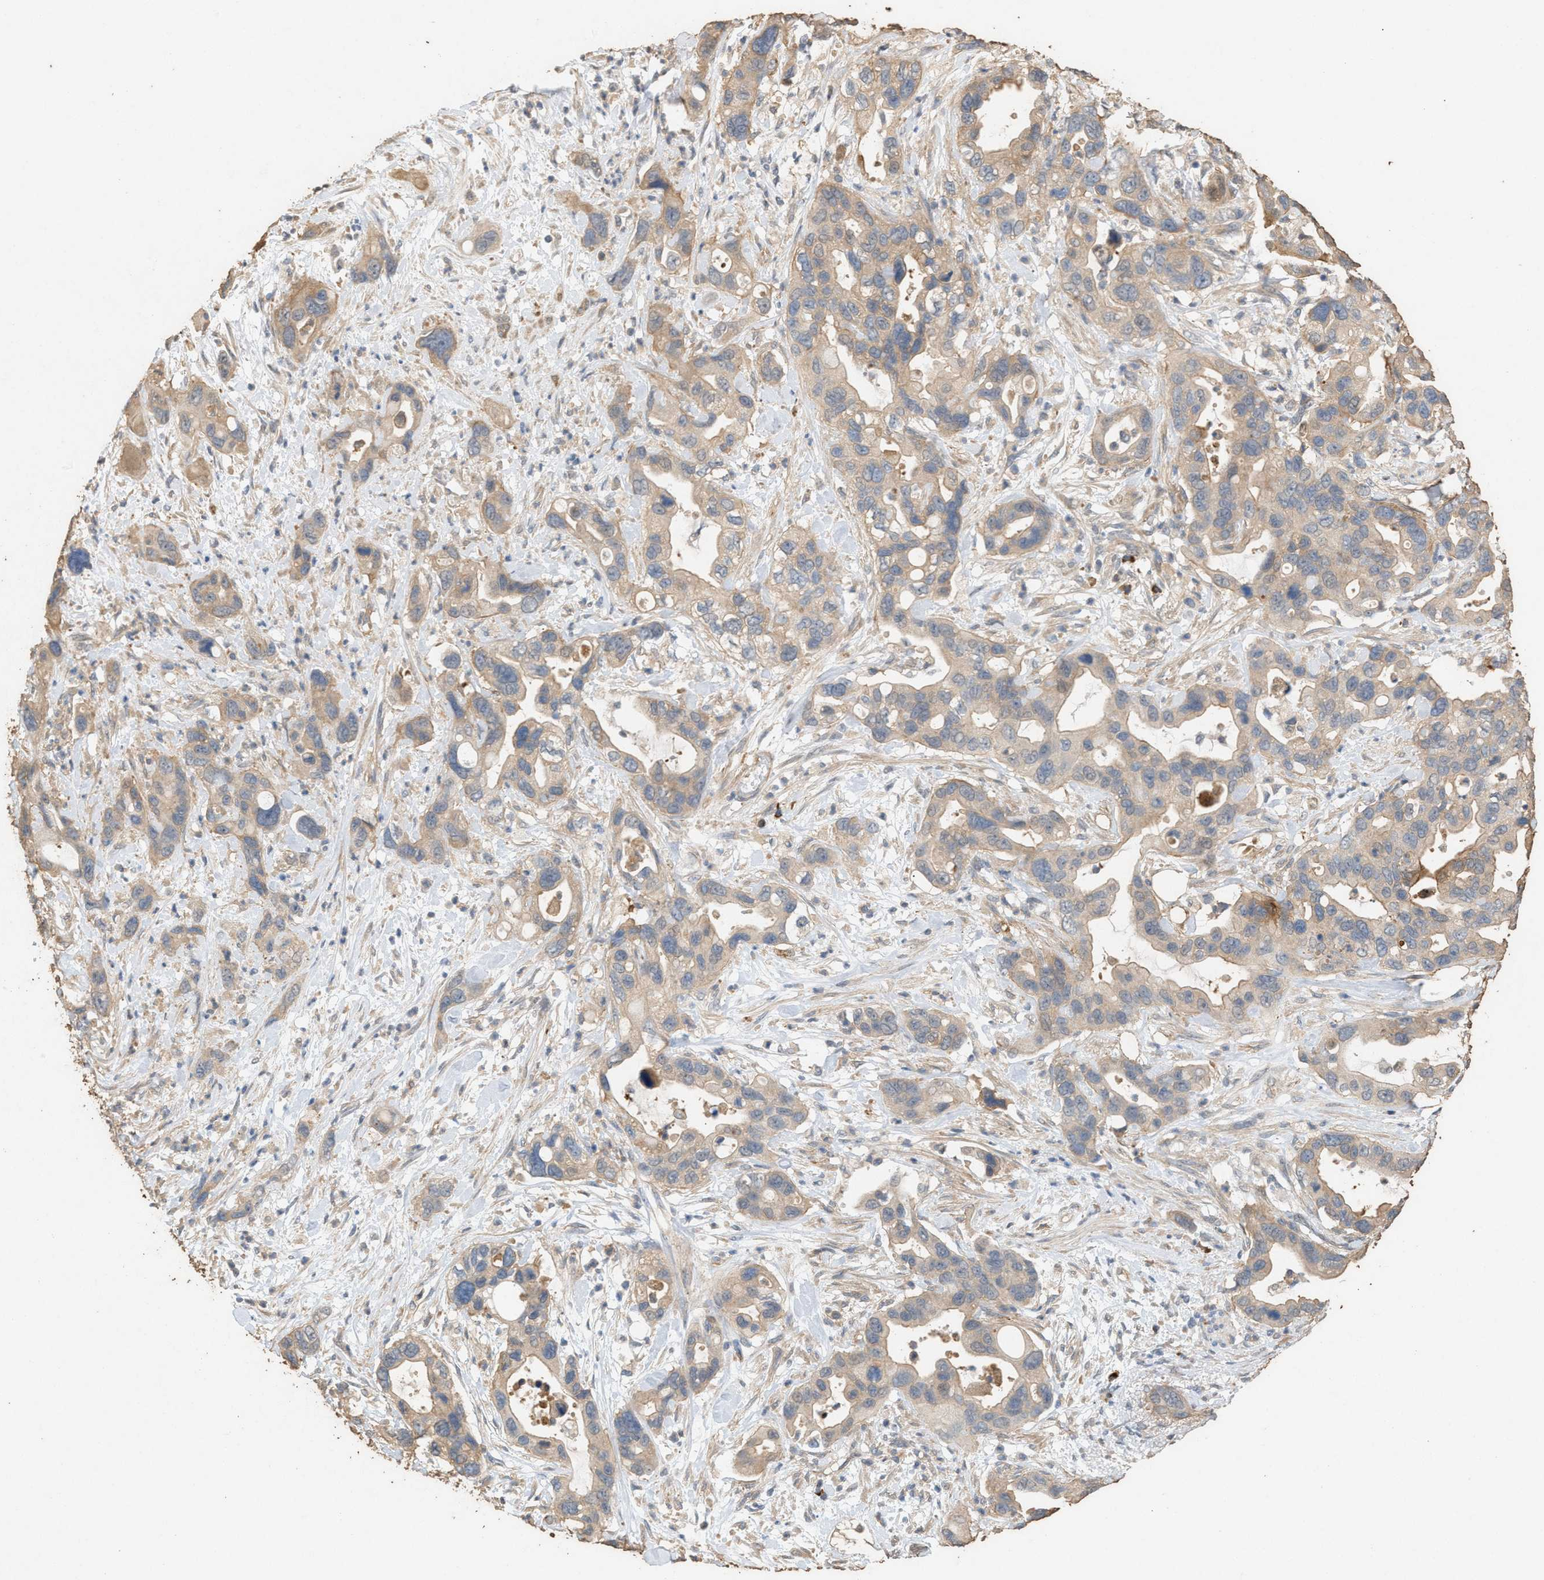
{"staining": {"intensity": "weak", "quantity": ">75%", "location": "cytoplasmic/membranous"}, "tissue": "pancreatic cancer", "cell_type": "Tumor cells", "image_type": "cancer", "snomed": [{"axis": "morphology", "description": "Adenocarcinoma, NOS"}, {"axis": "topography", "description": "Pancreas"}], "caption": "Pancreatic cancer (adenocarcinoma) tissue exhibits weak cytoplasmic/membranous expression in about >75% of tumor cells", "gene": "DCAF7", "patient": {"sex": "female", "age": 70}}